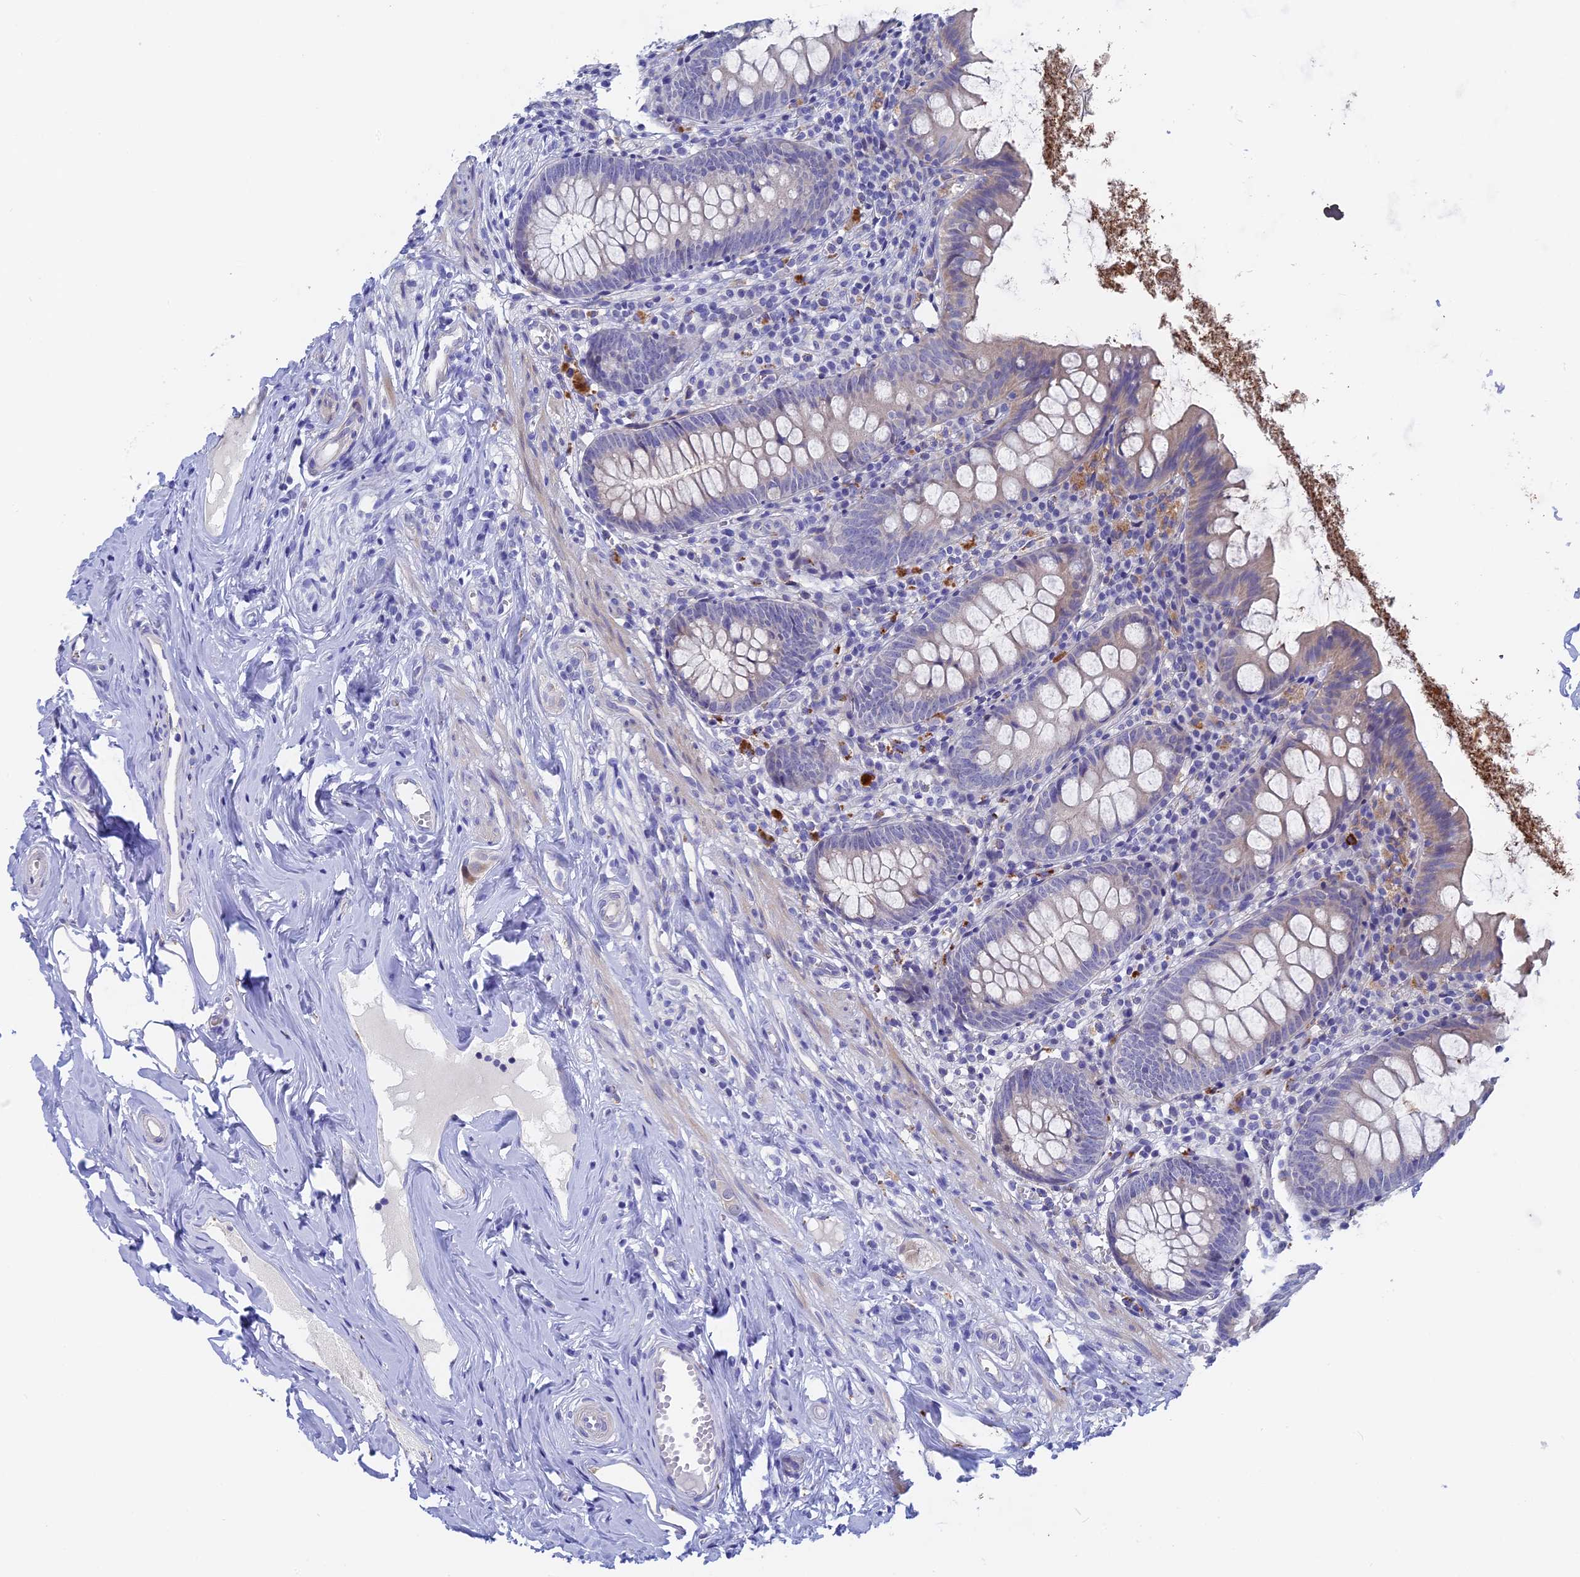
{"staining": {"intensity": "negative", "quantity": "none", "location": "none"}, "tissue": "appendix", "cell_type": "Glandular cells", "image_type": "normal", "snomed": [{"axis": "morphology", "description": "Normal tissue, NOS"}, {"axis": "topography", "description": "Appendix"}], "caption": "Immunohistochemical staining of benign appendix exhibits no significant expression in glandular cells.", "gene": "GLB1L", "patient": {"sex": "female", "age": 51}}